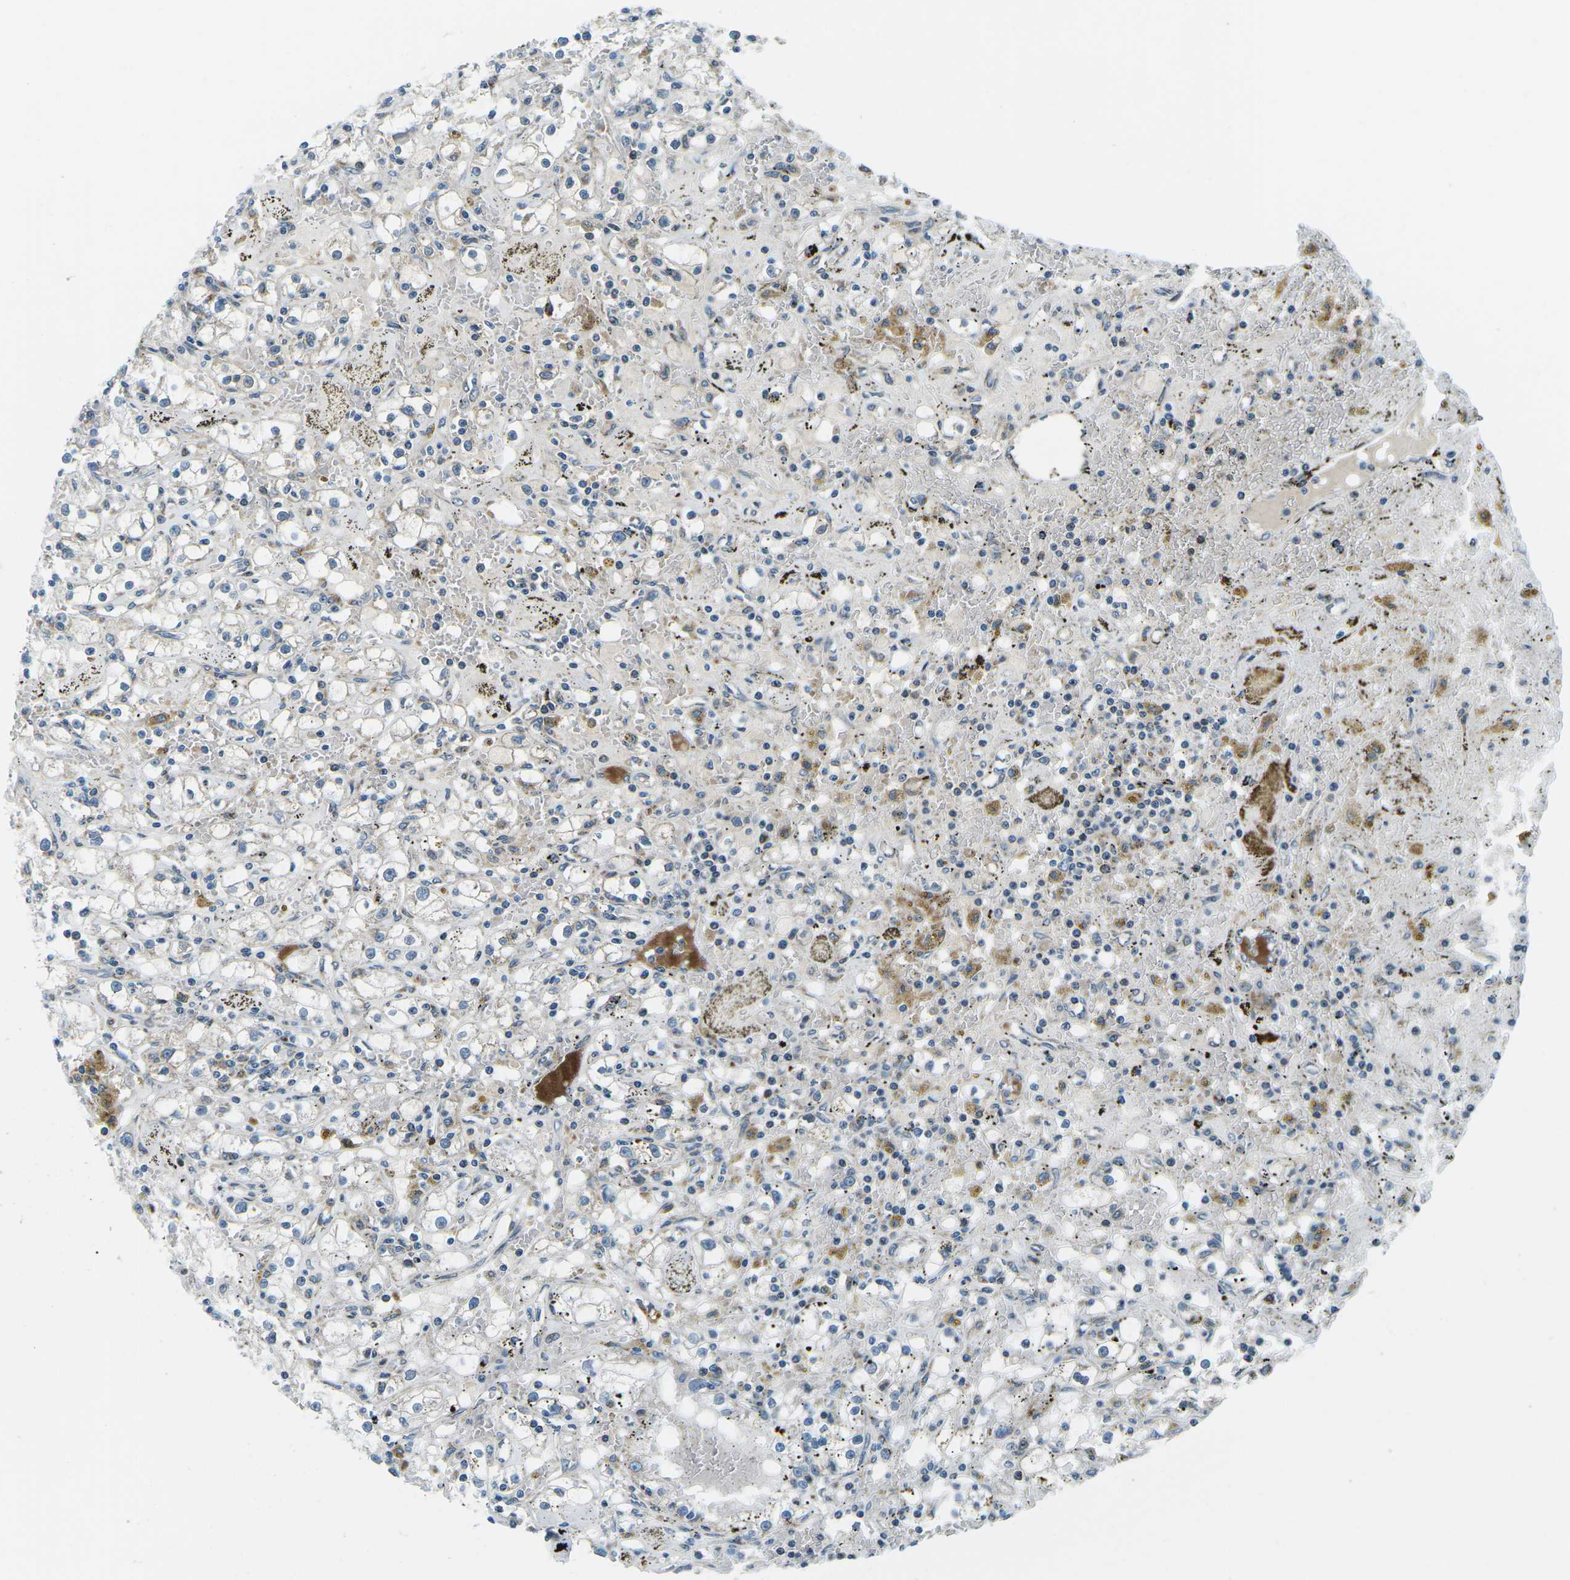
{"staining": {"intensity": "negative", "quantity": "none", "location": "none"}, "tissue": "renal cancer", "cell_type": "Tumor cells", "image_type": "cancer", "snomed": [{"axis": "morphology", "description": "Adenocarcinoma, NOS"}, {"axis": "topography", "description": "Kidney"}], "caption": "Tumor cells are negative for protein expression in human renal cancer (adenocarcinoma).", "gene": "RFESD", "patient": {"sex": "male", "age": 56}}